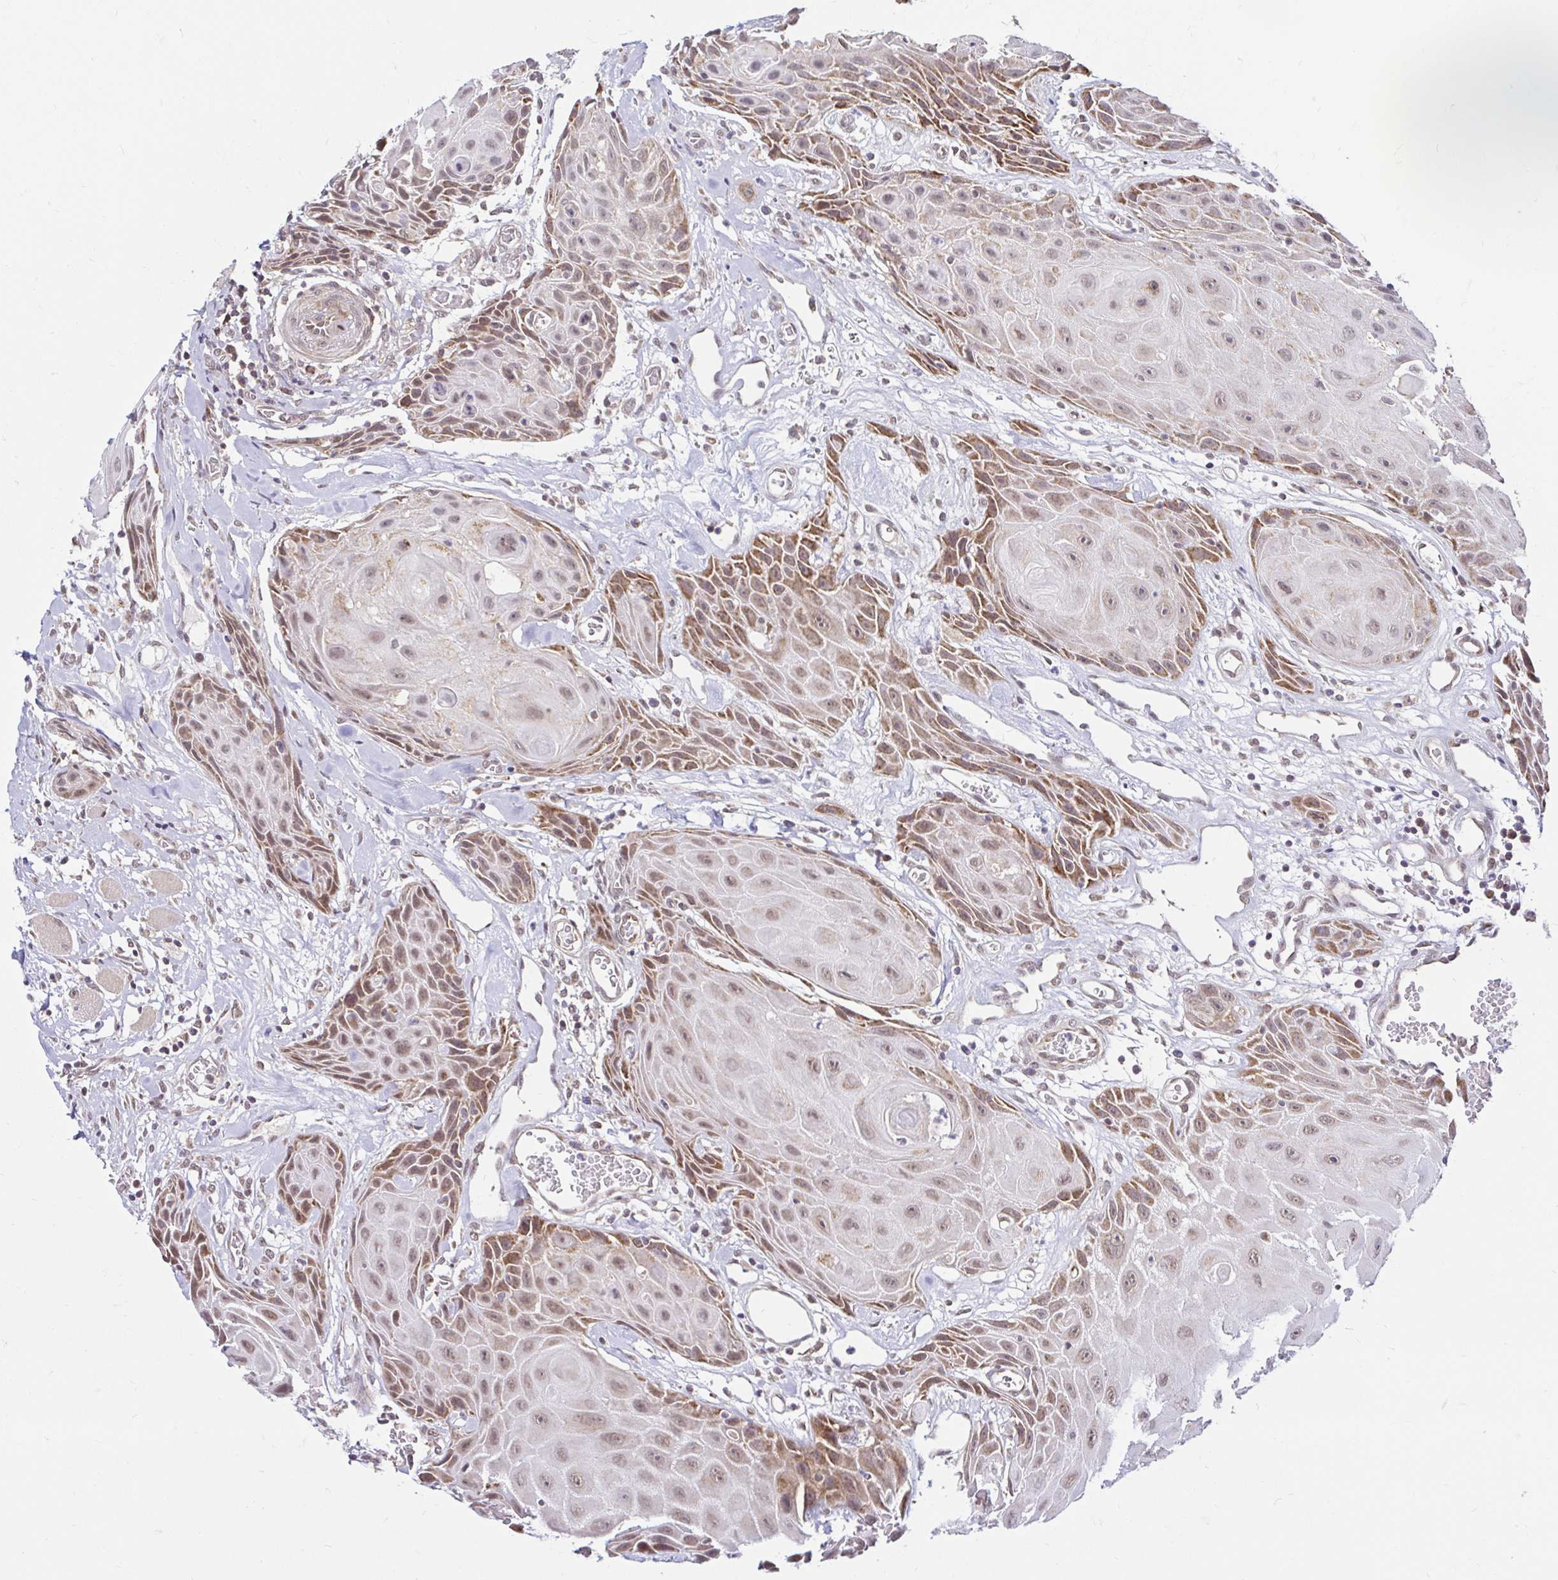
{"staining": {"intensity": "moderate", "quantity": "25%-75%", "location": "cytoplasmic/membranous"}, "tissue": "head and neck cancer", "cell_type": "Tumor cells", "image_type": "cancer", "snomed": [{"axis": "morphology", "description": "Squamous cell carcinoma, NOS"}, {"axis": "topography", "description": "Oral tissue"}, {"axis": "topography", "description": "Head-Neck"}], "caption": "This image displays immunohistochemistry (IHC) staining of human head and neck cancer, with medium moderate cytoplasmic/membranous positivity in approximately 25%-75% of tumor cells.", "gene": "TIMM50", "patient": {"sex": "male", "age": 49}}